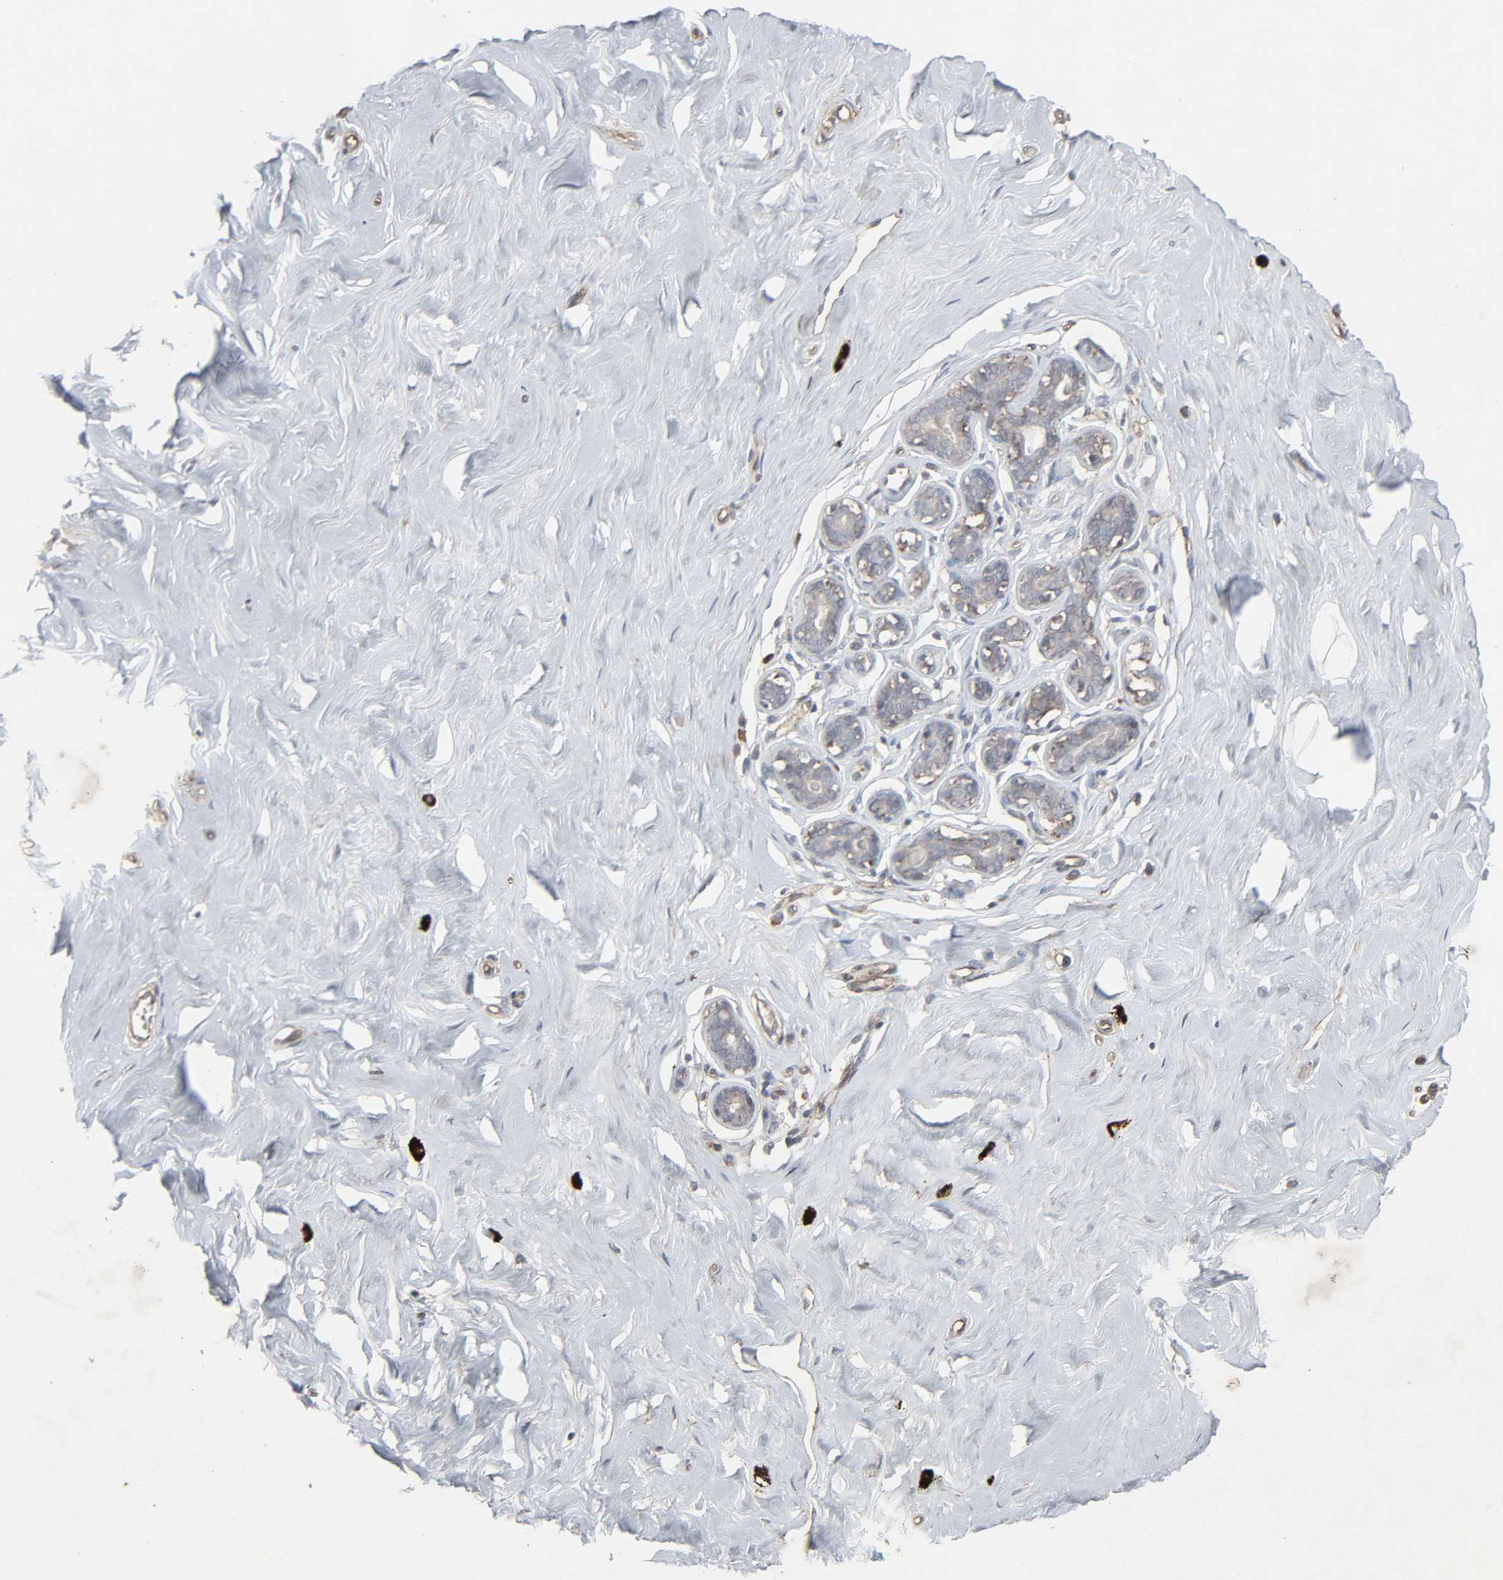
{"staining": {"intensity": "negative", "quantity": "none", "location": "none"}, "tissue": "breast", "cell_type": "Adipocytes", "image_type": "normal", "snomed": [{"axis": "morphology", "description": "Normal tissue, NOS"}, {"axis": "topography", "description": "Breast"}], "caption": "Histopathology image shows no significant protein positivity in adipocytes of normal breast.", "gene": "ADCY4", "patient": {"sex": "female", "age": 23}}